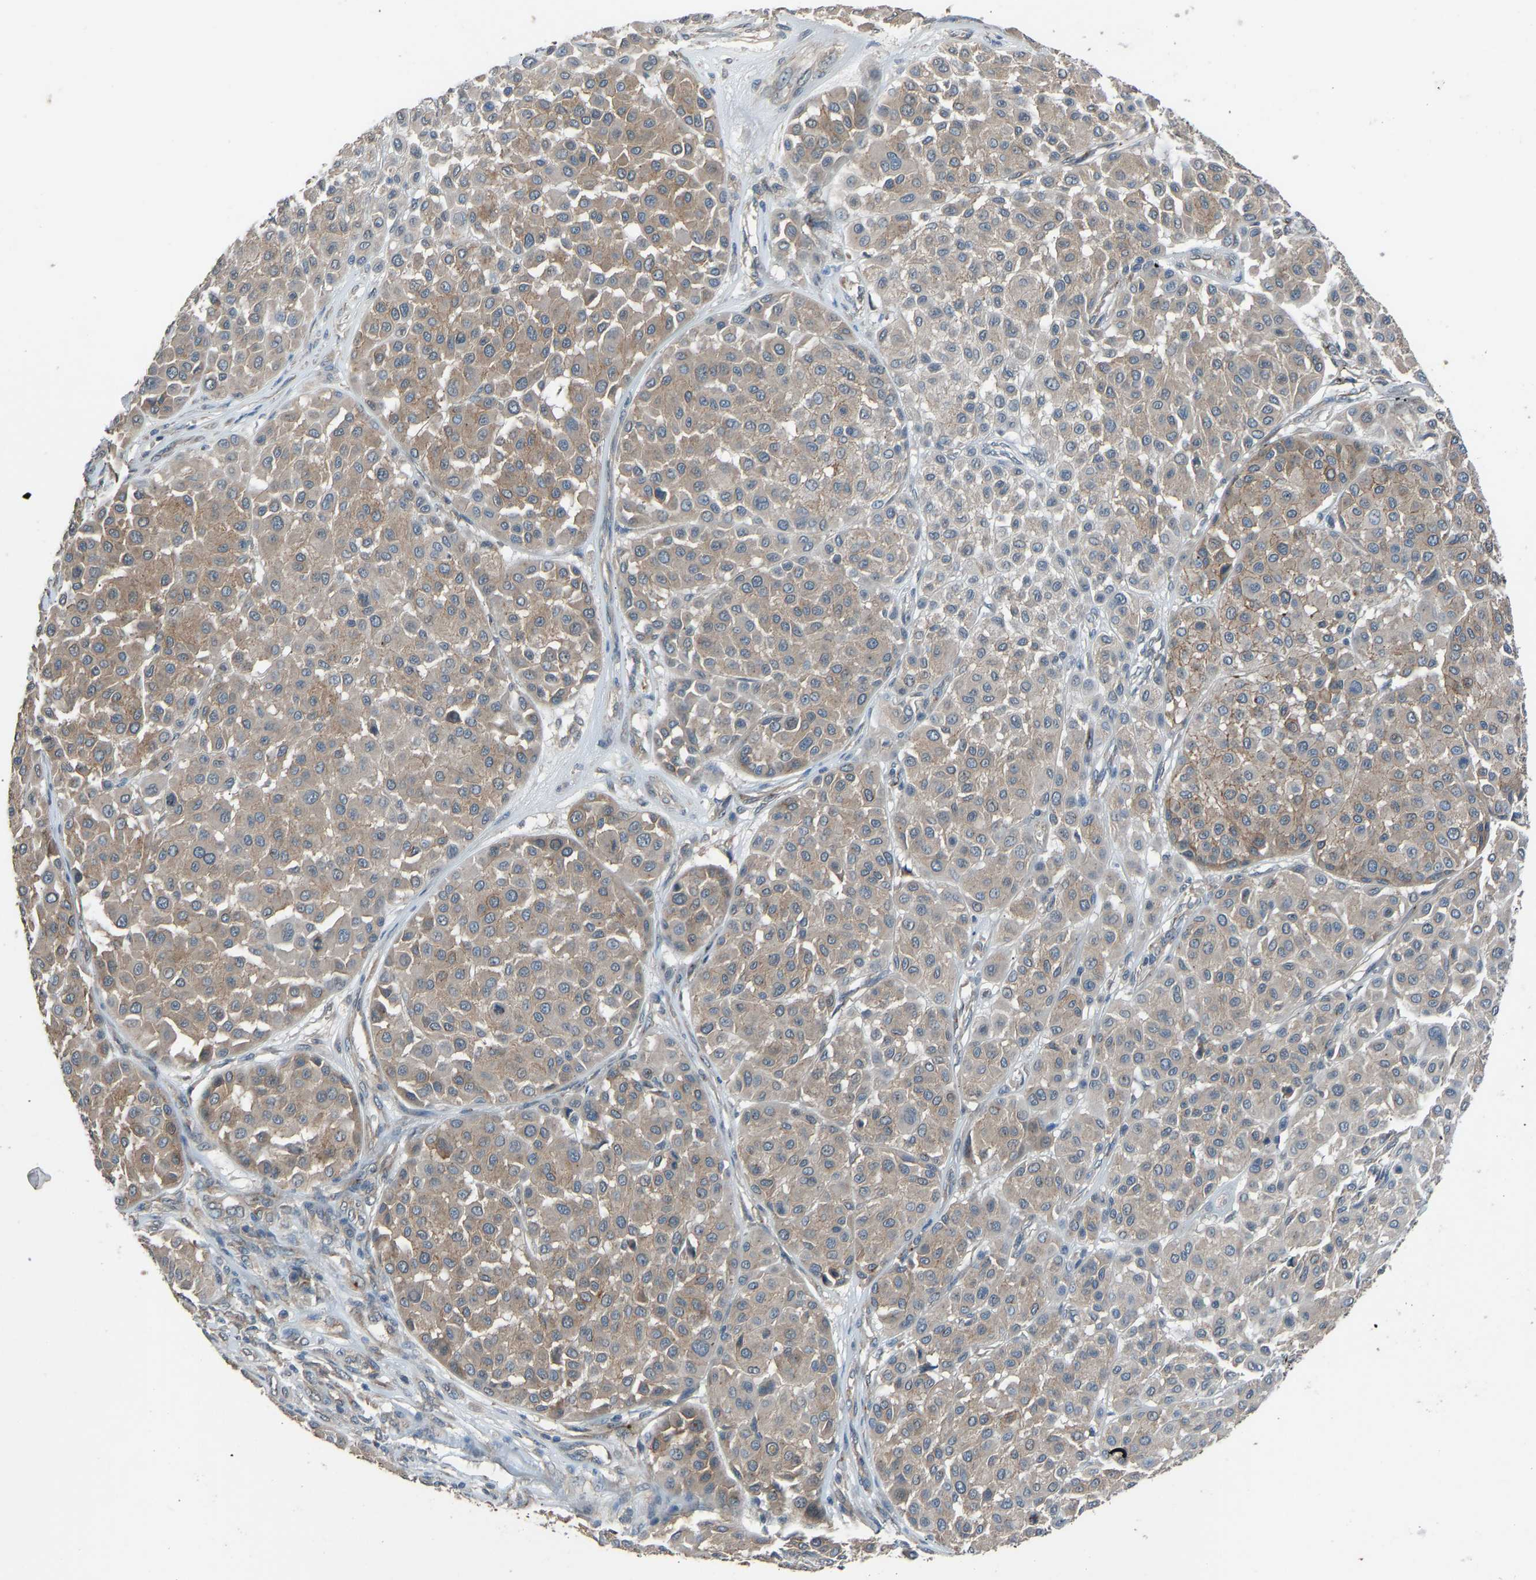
{"staining": {"intensity": "weak", "quantity": ">75%", "location": "cytoplasmic/membranous"}, "tissue": "melanoma", "cell_type": "Tumor cells", "image_type": "cancer", "snomed": [{"axis": "morphology", "description": "Malignant melanoma, Metastatic site"}, {"axis": "topography", "description": "Soft tissue"}], "caption": "Malignant melanoma (metastatic site) tissue displays weak cytoplasmic/membranous positivity in approximately >75% of tumor cells, visualized by immunohistochemistry.", "gene": "SLC43A1", "patient": {"sex": "male", "age": 41}}